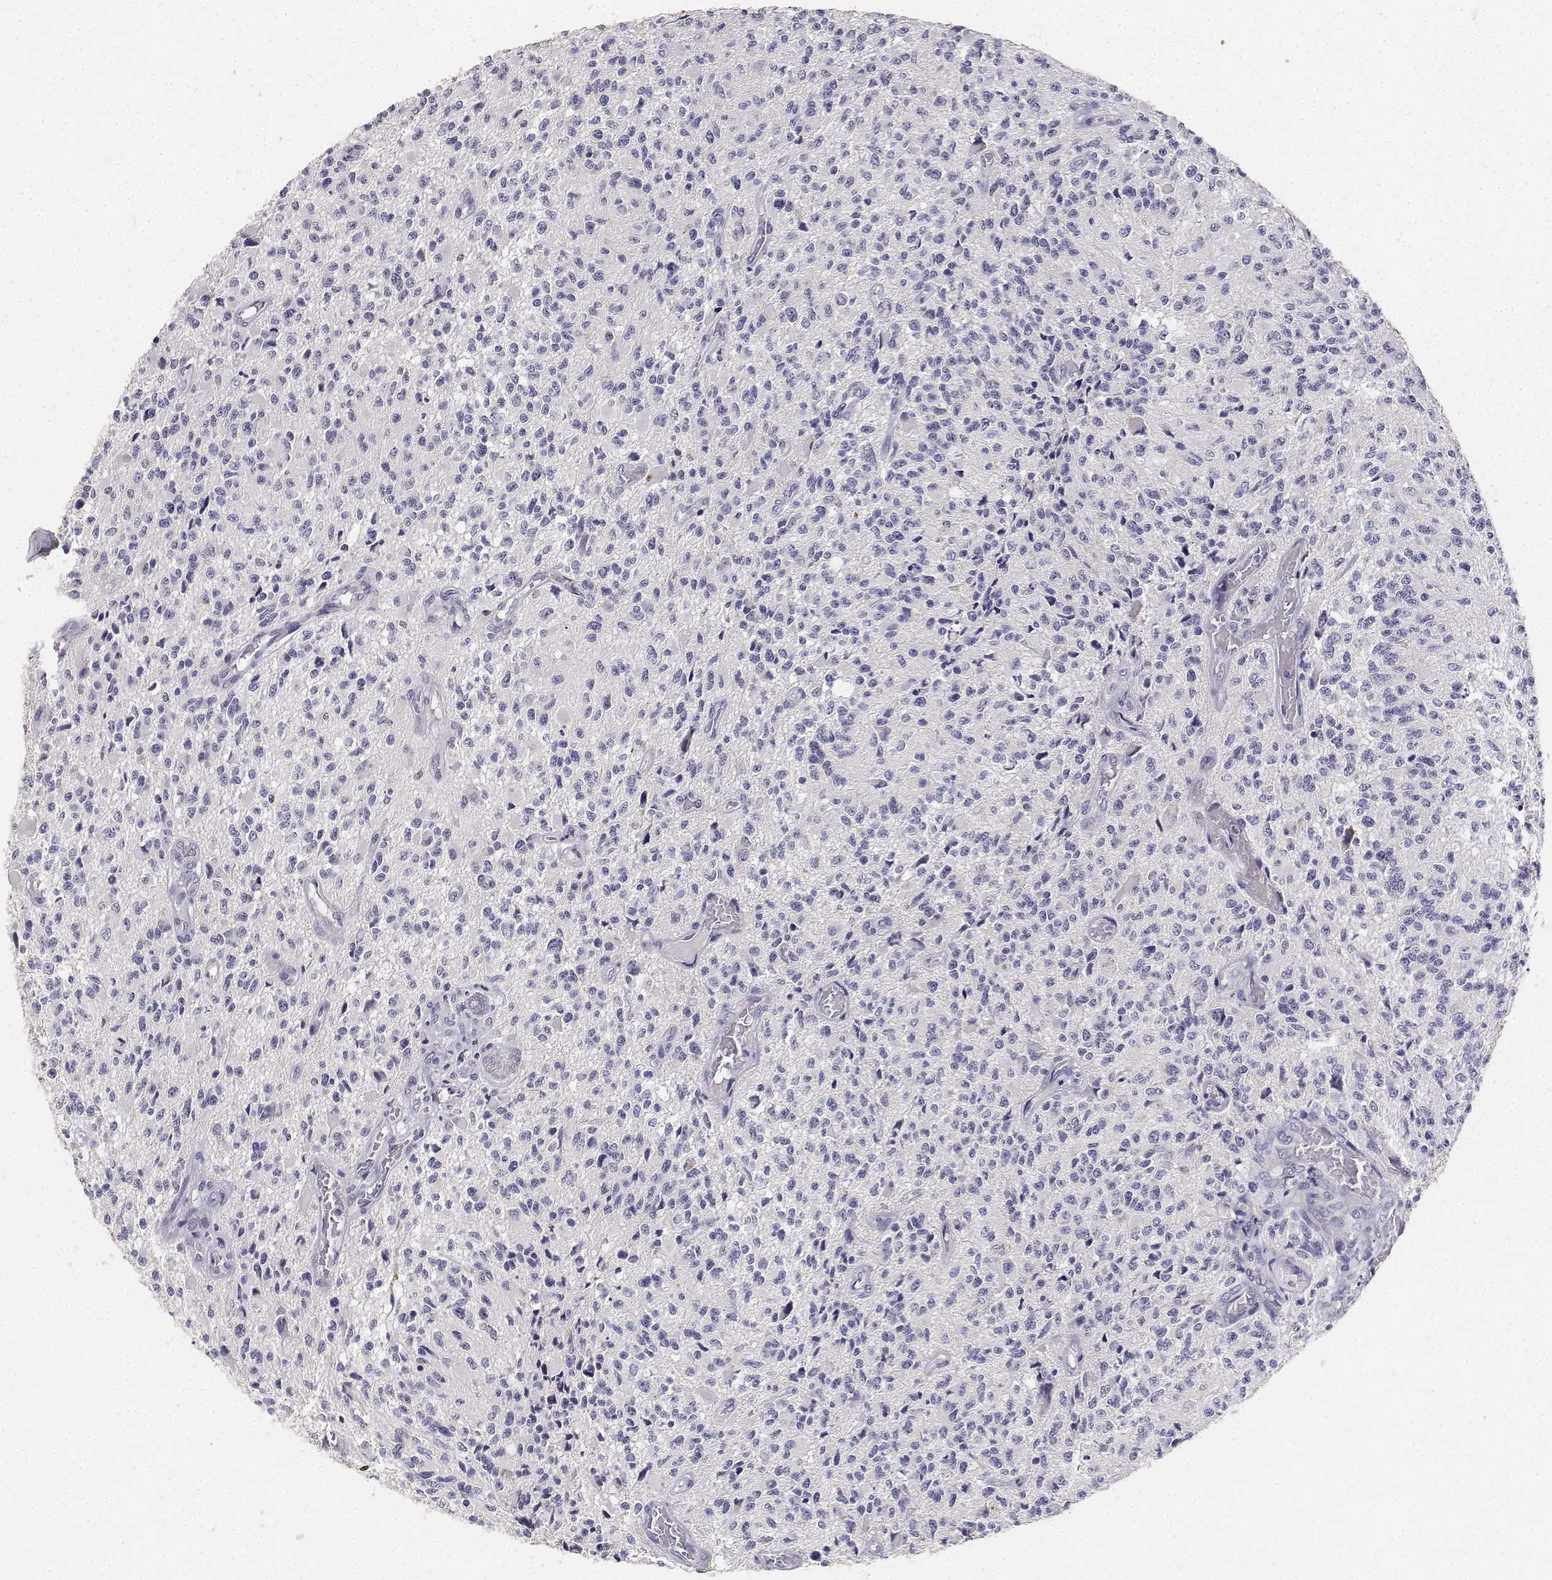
{"staining": {"intensity": "negative", "quantity": "none", "location": "none"}, "tissue": "glioma", "cell_type": "Tumor cells", "image_type": "cancer", "snomed": [{"axis": "morphology", "description": "Glioma, malignant, High grade"}, {"axis": "topography", "description": "Brain"}], "caption": "A photomicrograph of glioma stained for a protein shows no brown staining in tumor cells.", "gene": "PAEP", "patient": {"sex": "female", "age": 63}}